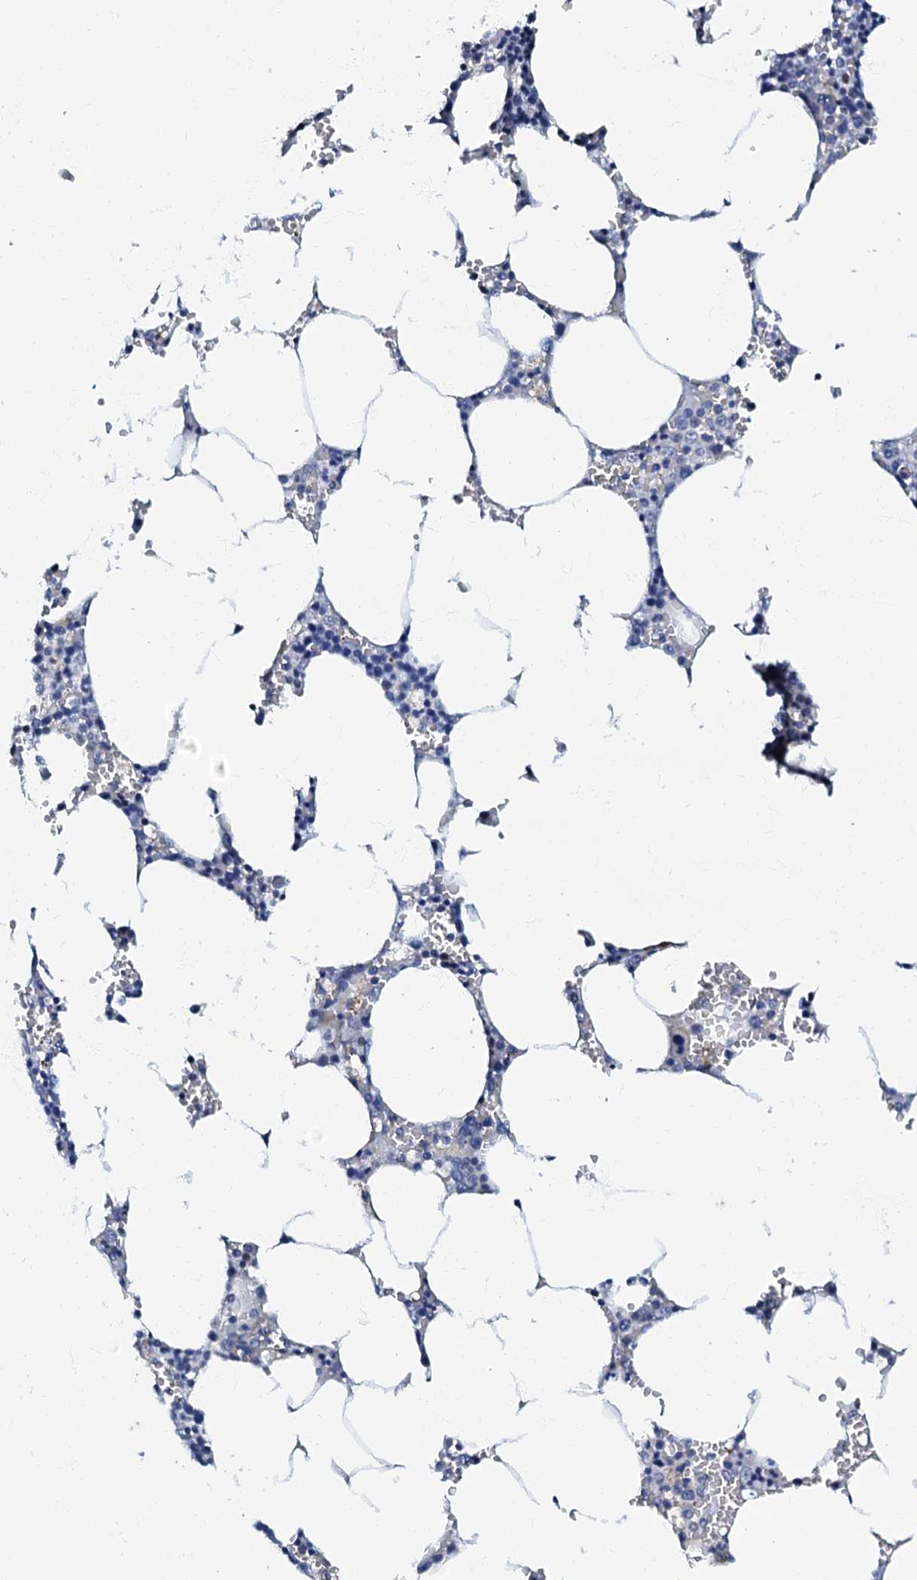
{"staining": {"intensity": "negative", "quantity": "none", "location": "none"}, "tissue": "bone marrow", "cell_type": "Hematopoietic cells", "image_type": "normal", "snomed": [{"axis": "morphology", "description": "Normal tissue, NOS"}, {"axis": "topography", "description": "Bone marrow"}], "caption": "Immunohistochemistry (IHC) image of normal bone marrow: human bone marrow stained with DAB displays no significant protein expression in hematopoietic cells.", "gene": "MFSD5", "patient": {"sex": "male", "age": 70}}